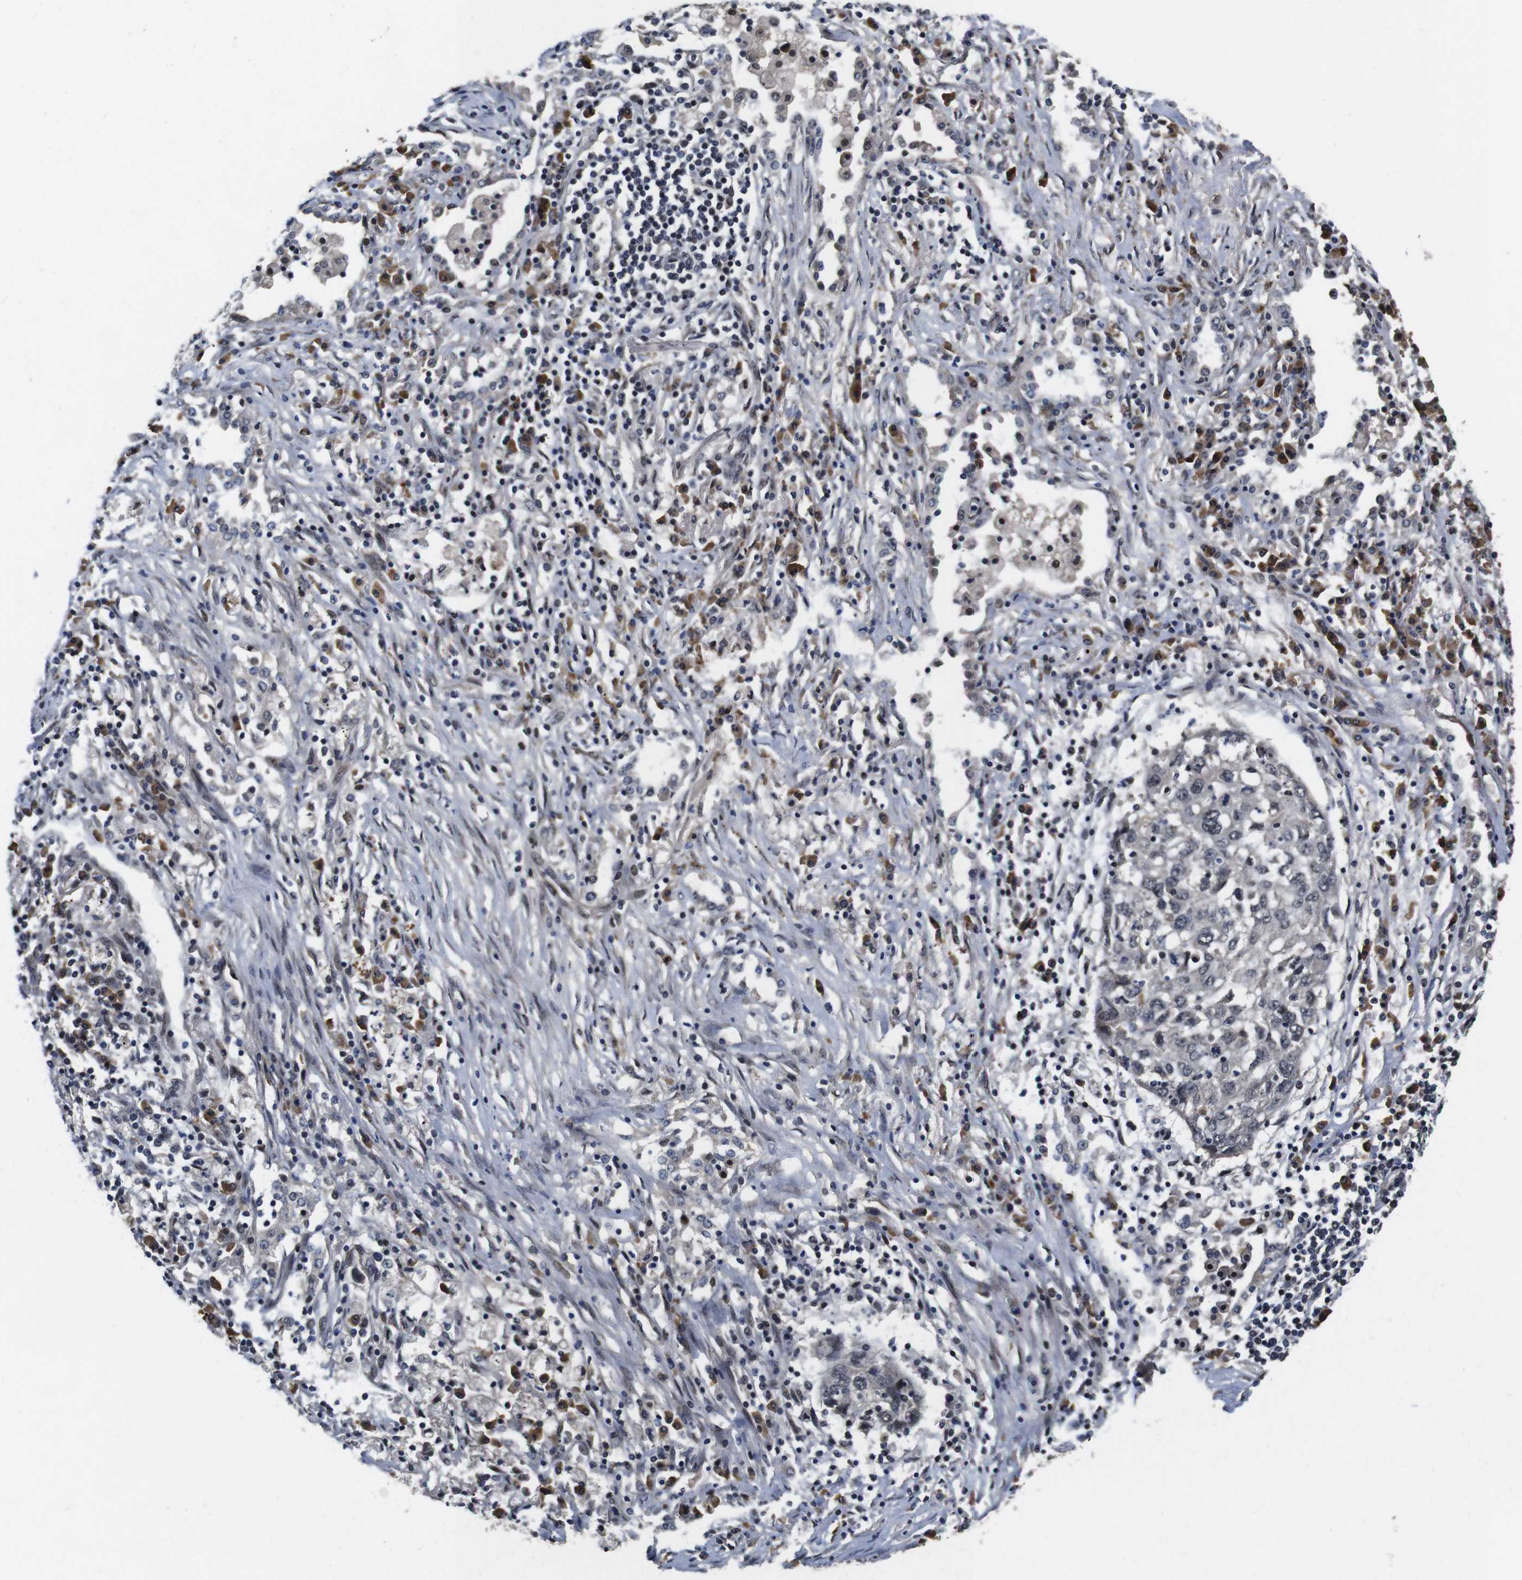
{"staining": {"intensity": "negative", "quantity": "none", "location": "none"}, "tissue": "lung cancer", "cell_type": "Tumor cells", "image_type": "cancer", "snomed": [{"axis": "morphology", "description": "Squamous cell carcinoma, NOS"}, {"axis": "topography", "description": "Lung"}], "caption": "Lung cancer (squamous cell carcinoma) was stained to show a protein in brown. There is no significant staining in tumor cells.", "gene": "ZBTB46", "patient": {"sex": "female", "age": 63}}